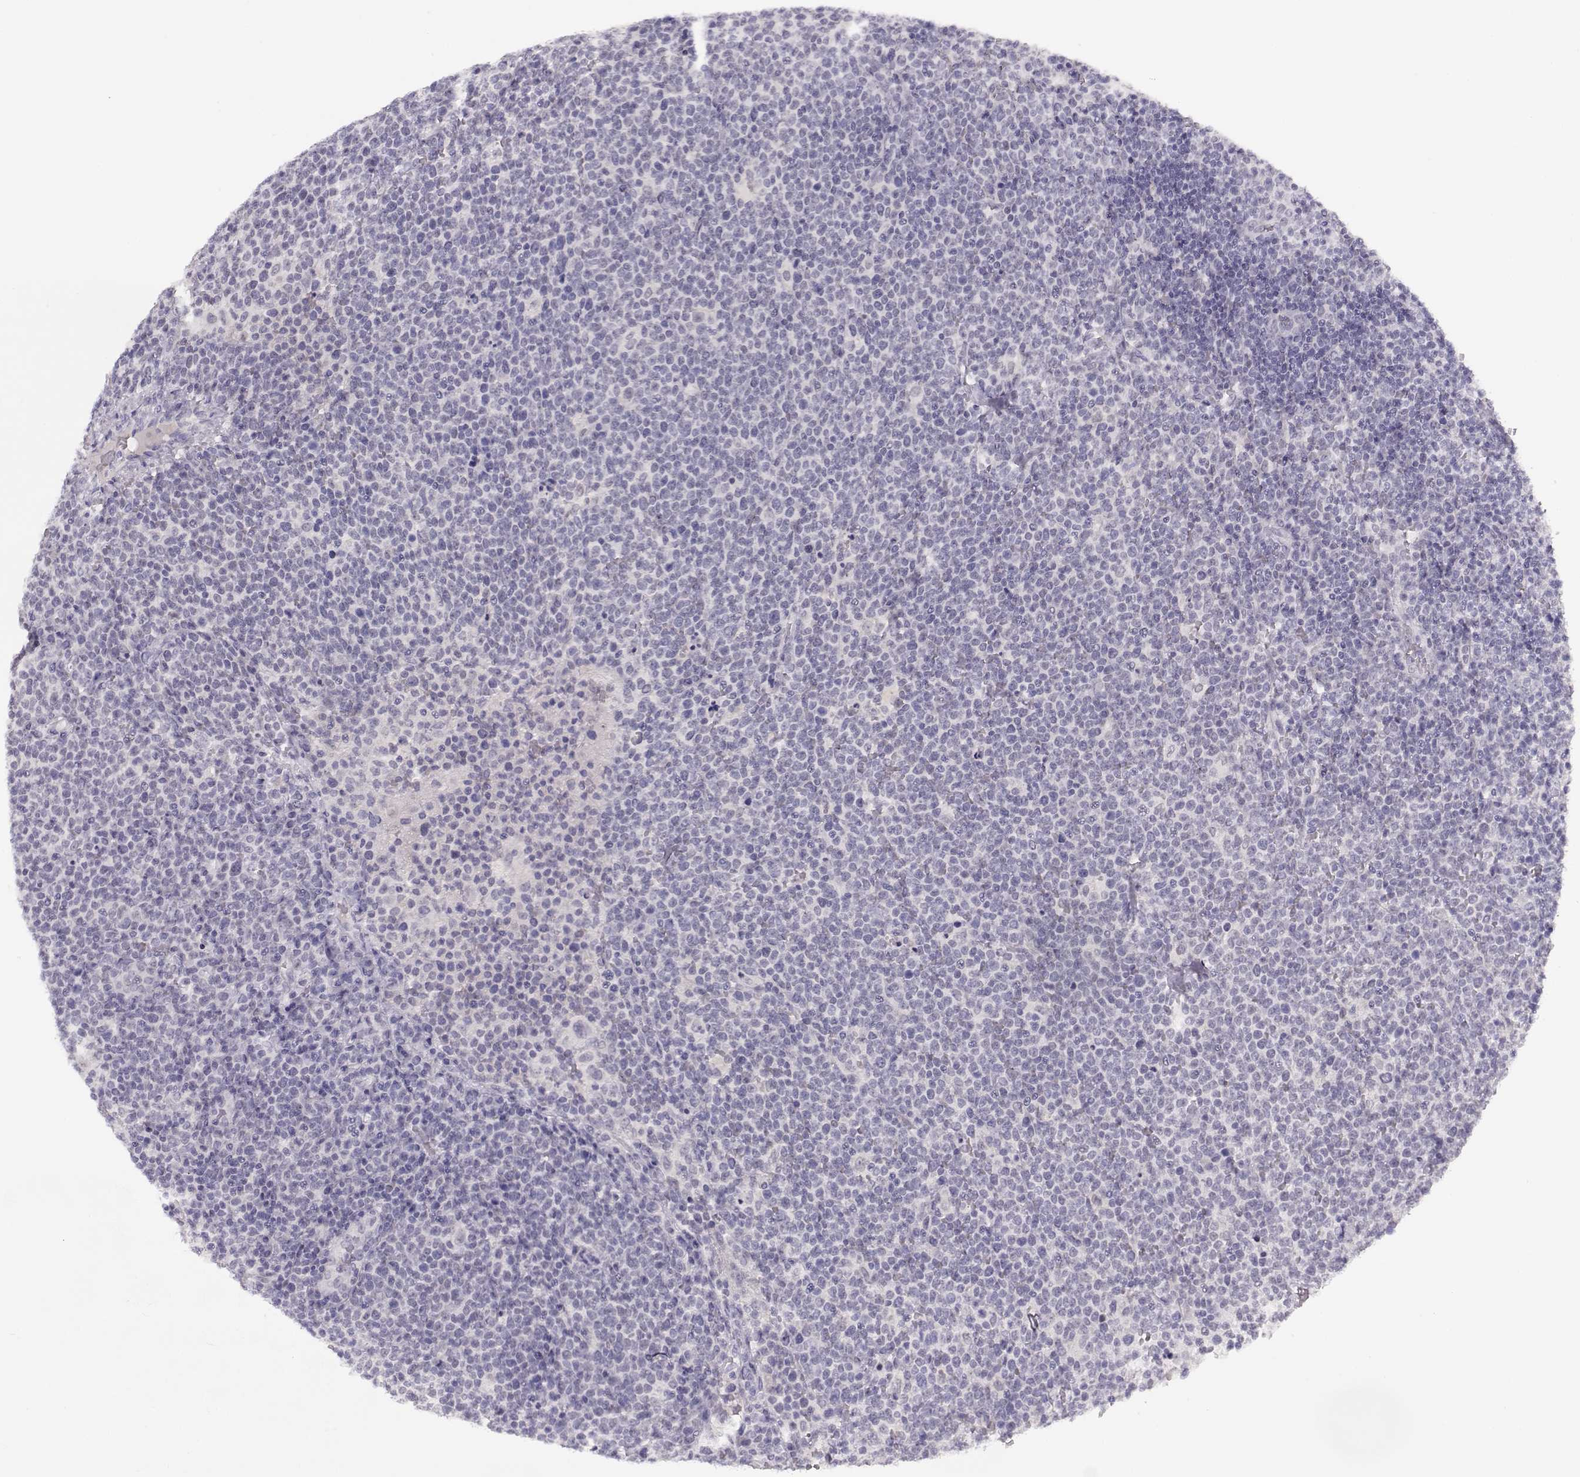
{"staining": {"intensity": "negative", "quantity": "none", "location": "none"}, "tissue": "lymphoma", "cell_type": "Tumor cells", "image_type": "cancer", "snomed": [{"axis": "morphology", "description": "Malignant lymphoma, non-Hodgkin's type, High grade"}, {"axis": "topography", "description": "Lymph node"}], "caption": "DAB immunohistochemical staining of human lymphoma reveals no significant staining in tumor cells. (Immunohistochemistry (ihc), brightfield microscopy, high magnification).", "gene": "IMPG1", "patient": {"sex": "male", "age": 61}}